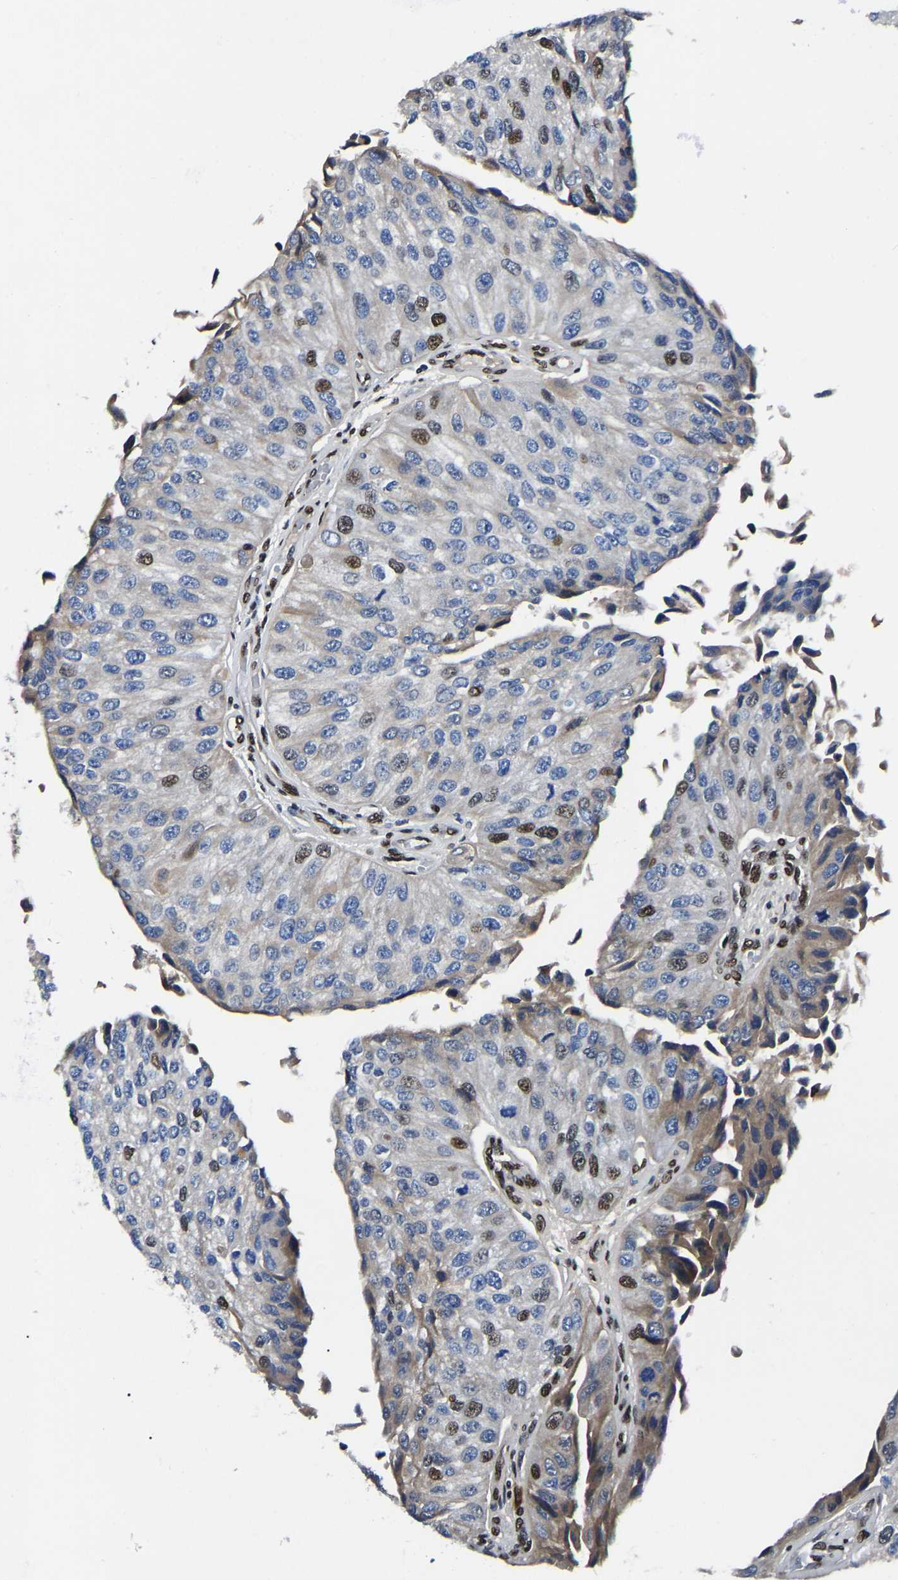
{"staining": {"intensity": "moderate", "quantity": "25%-75%", "location": "nuclear"}, "tissue": "urothelial cancer", "cell_type": "Tumor cells", "image_type": "cancer", "snomed": [{"axis": "morphology", "description": "Urothelial carcinoma, High grade"}, {"axis": "topography", "description": "Kidney"}, {"axis": "topography", "description": "Urinary bladder"}], "caption": "This is a photomicrograph of IHC staining of urothelial cancer, which shows moderate expression in the nuclear of tumor cells.", "gene": "TRIM35", "patient": {"sex": "male", "age": 77}}